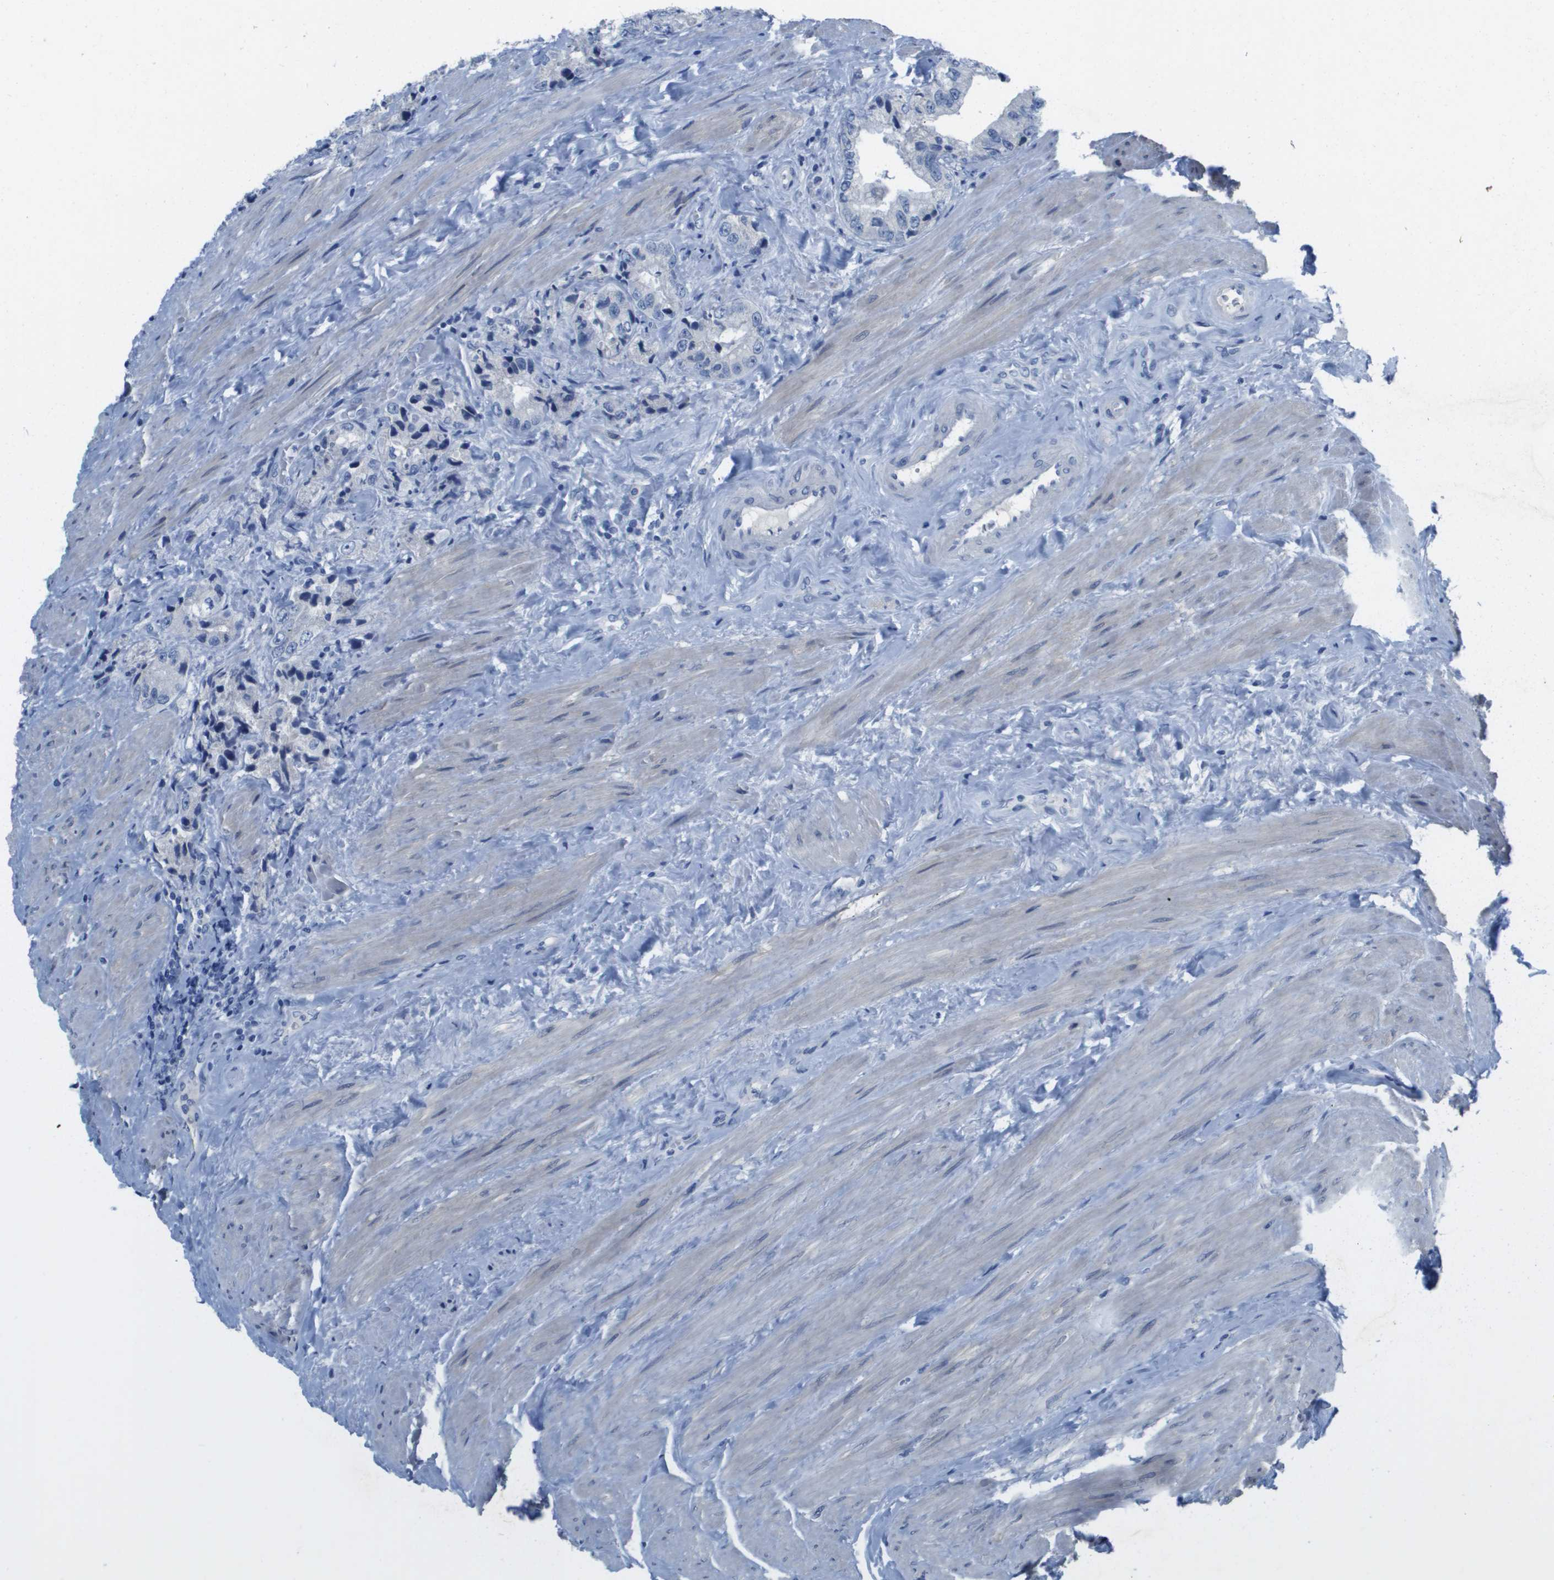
{"staining": {"intensity": "negative", "quantity": "none", "location": "none"}, "tissue": "prostate cancer", "cell_type": "Tumor cells", "image_type": "cancer", "snomed": [{"axis": "morphology", "description": "Adenocarcinoma, High grade"}, {"axis": "topography", "description": "Prostate"}], "caption": "High power microscopy image of an immunohistochemistry (IHC) image of adenocarcinoma (high-grade) (prostate), revealing no significant staining in tumor cells.", "gene": "NCS1", "patient": {"sex": "male", "age": 61}}